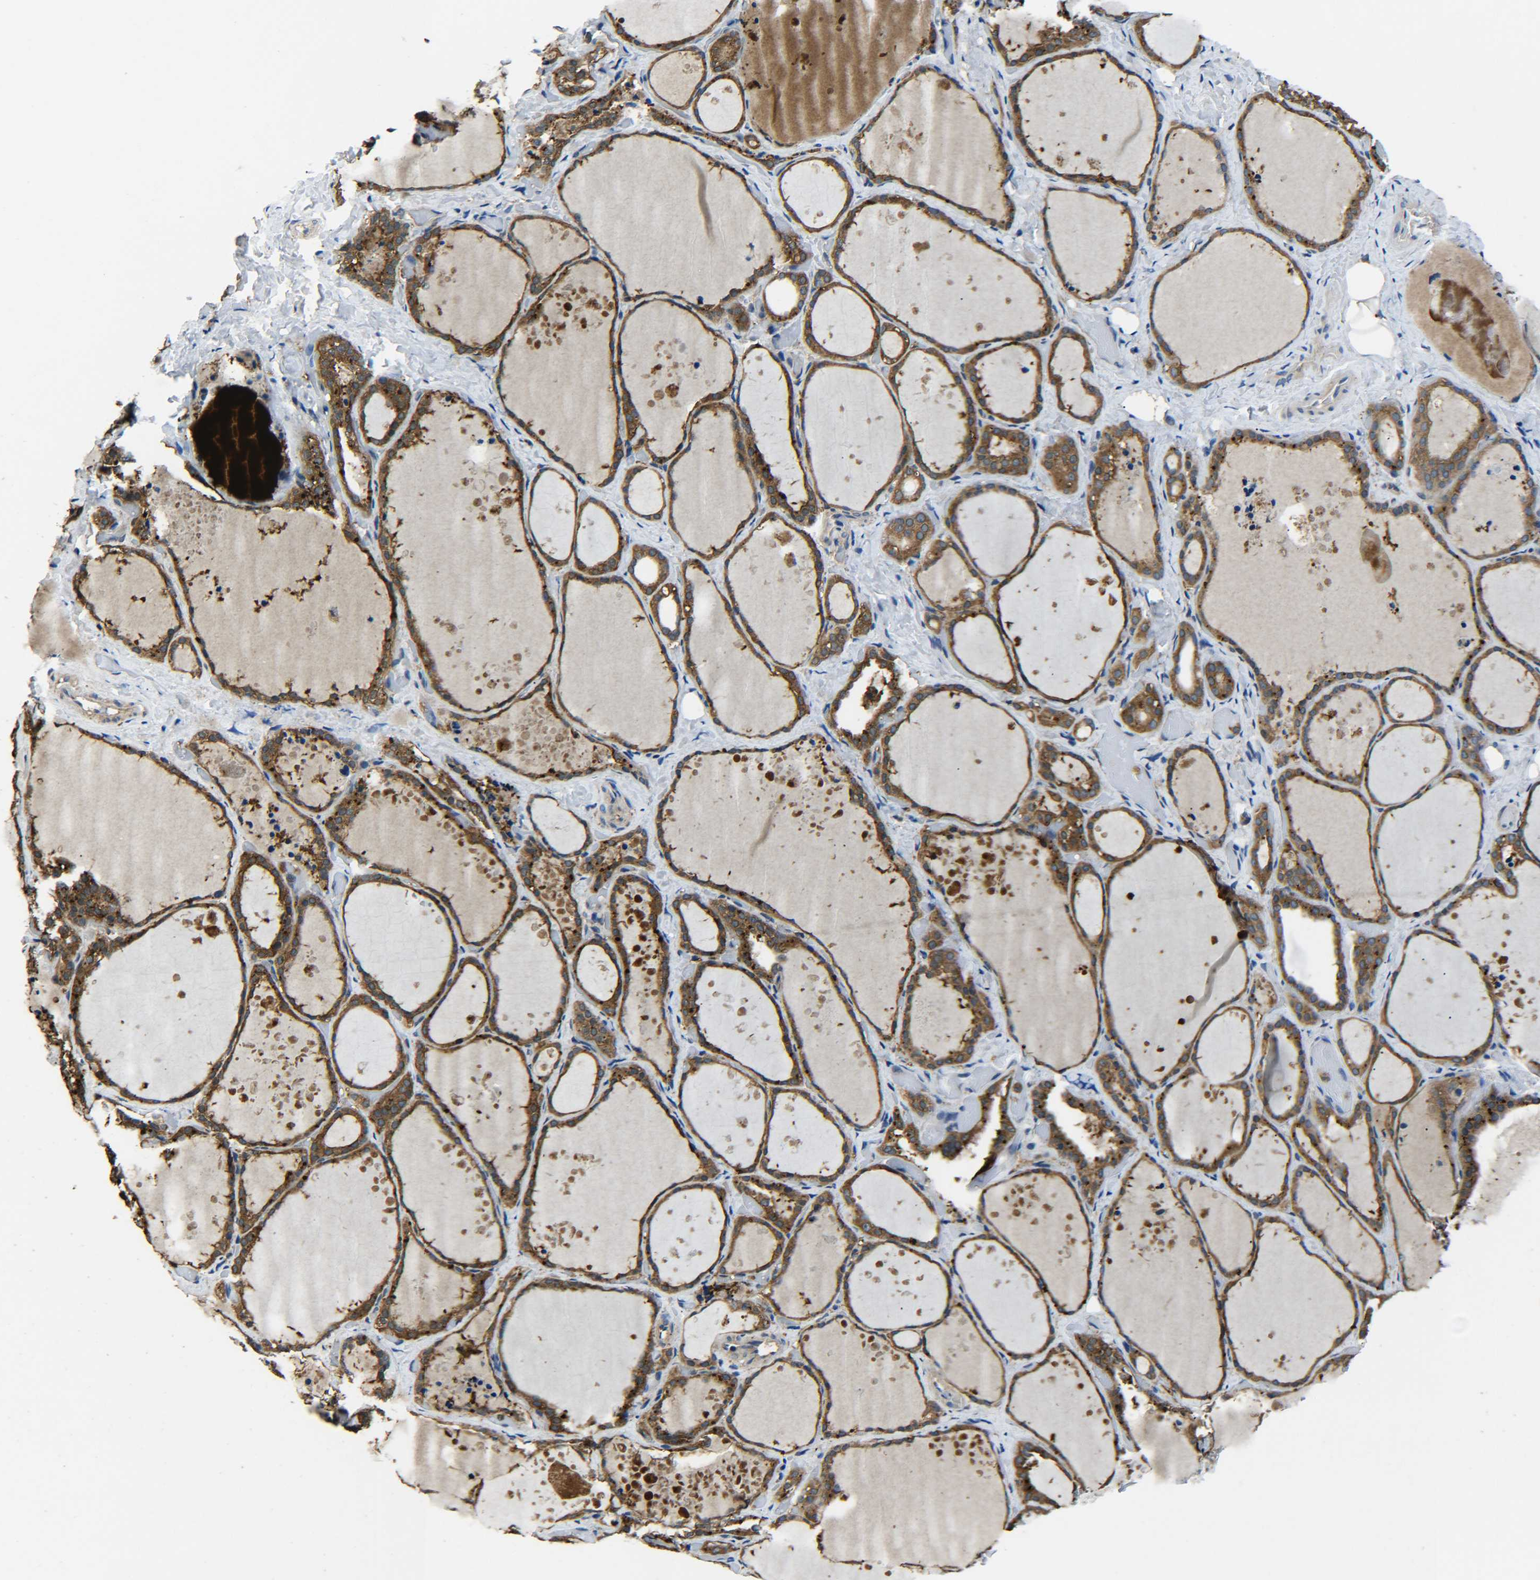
{"staining": {"intensity": "strong", "quantity": ">75%", "location": "cytoplasmic/membranous"}, "tissue": "thyroid gland", "cell_type": "Glandular cells", "image_type": "normal", "snomed": [{"axis": "morphology", "description": "Normal tissue, NOS"}, {"axis": "topography", "description": "Thyroid gland"}], "caption": "Normal thyroid gland displays strong cytoplasmic/membranous expression in approximately >75% of glandular cells.", "gene": "PREB", "patient": {"sex": "female", "age": 44}}